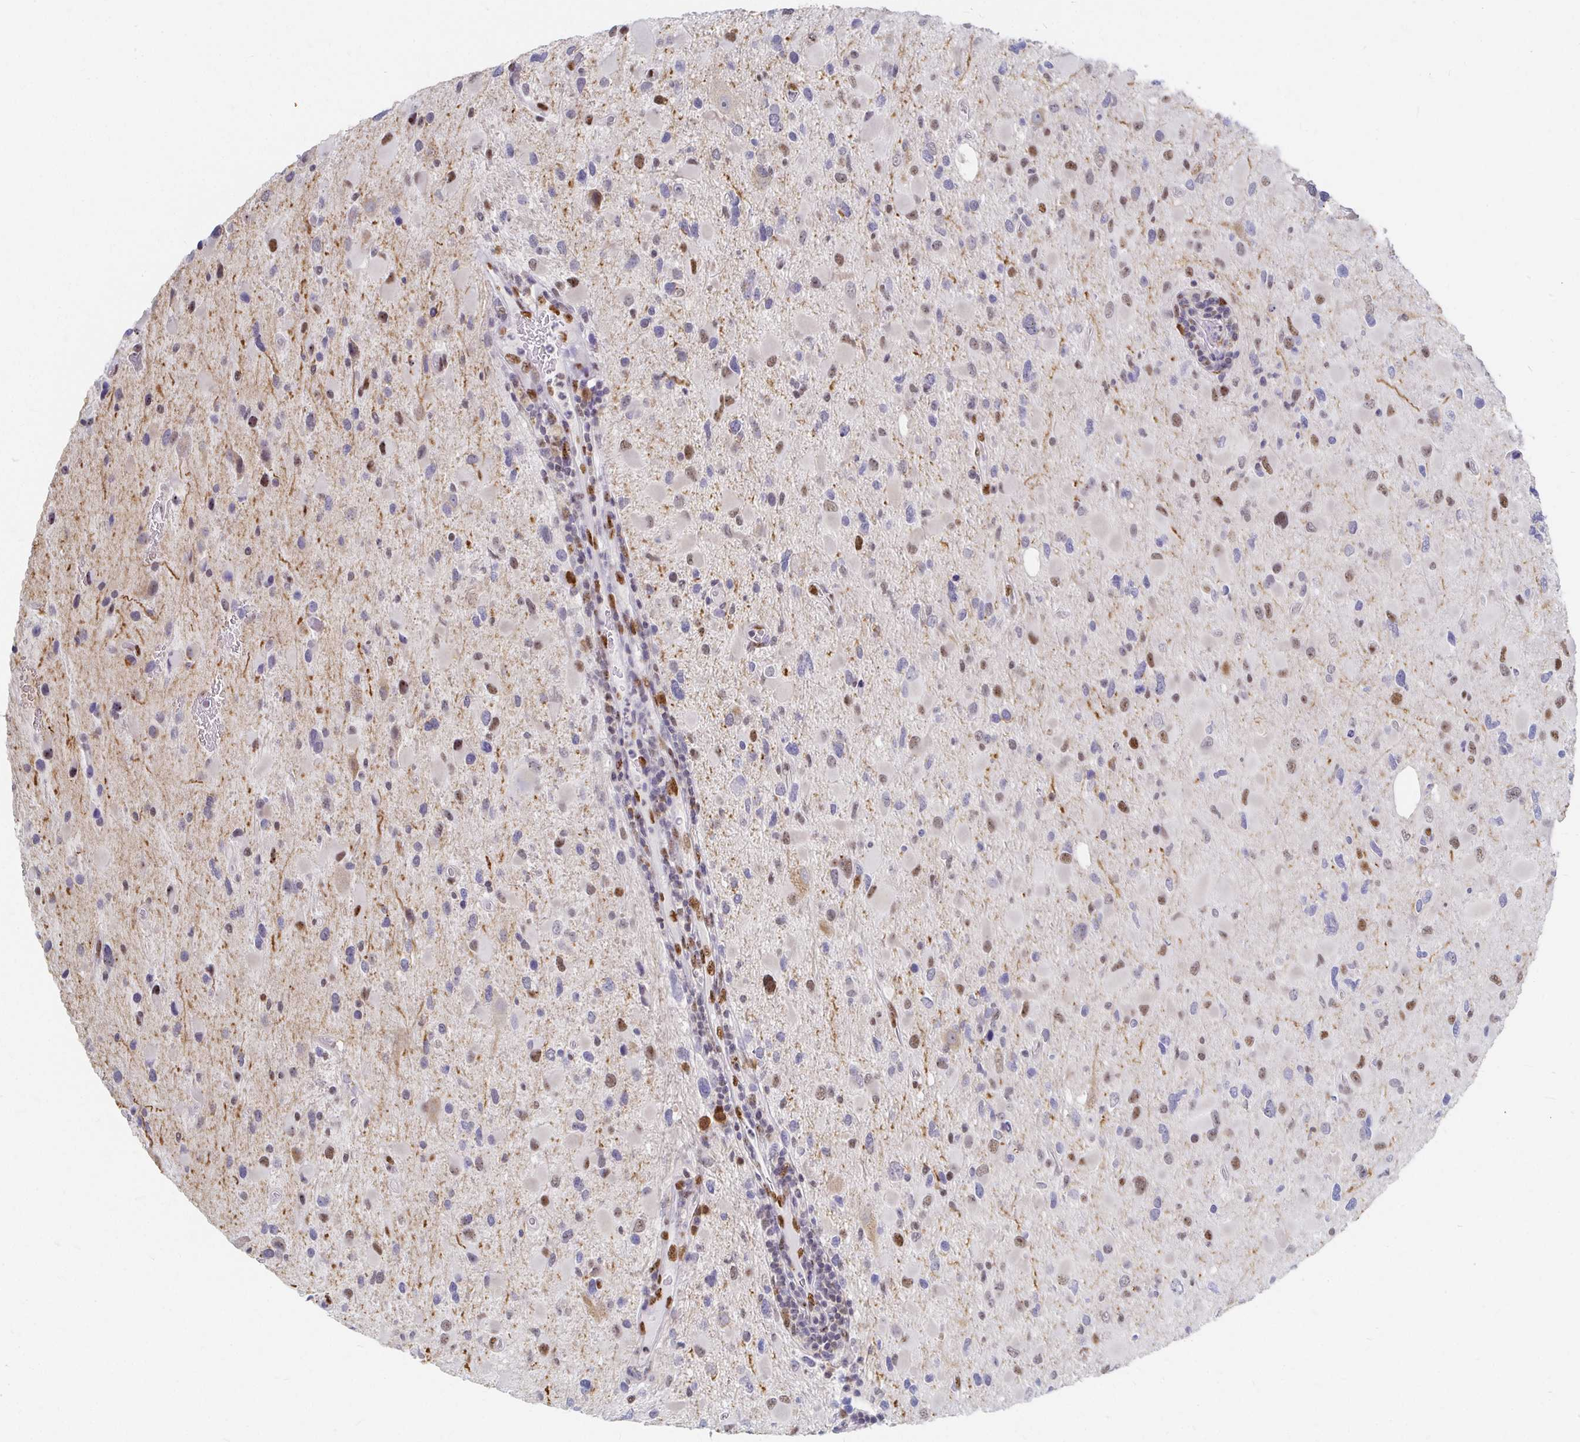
{"staining": {"intensity": "moderate", "quantity": "<25%", "location": "nuclear"}, "tissue": "glioma", "cell_type": "Tumor cells", "image_type": "cancer", "snomed": [{"axis": "morphology", "description": "Glioma, malignant, Low grade"}, {"axis": "topography", "description": "Brain"}], "caption": "Approximately <25% of tumor cells in malignant glioma (low-grade) reveal moderate nuclear protein positivity as visualized by brown immunohistochemical staining.", "gene": "CLIC3", "patient": {"sex": "female", "age": 32}}